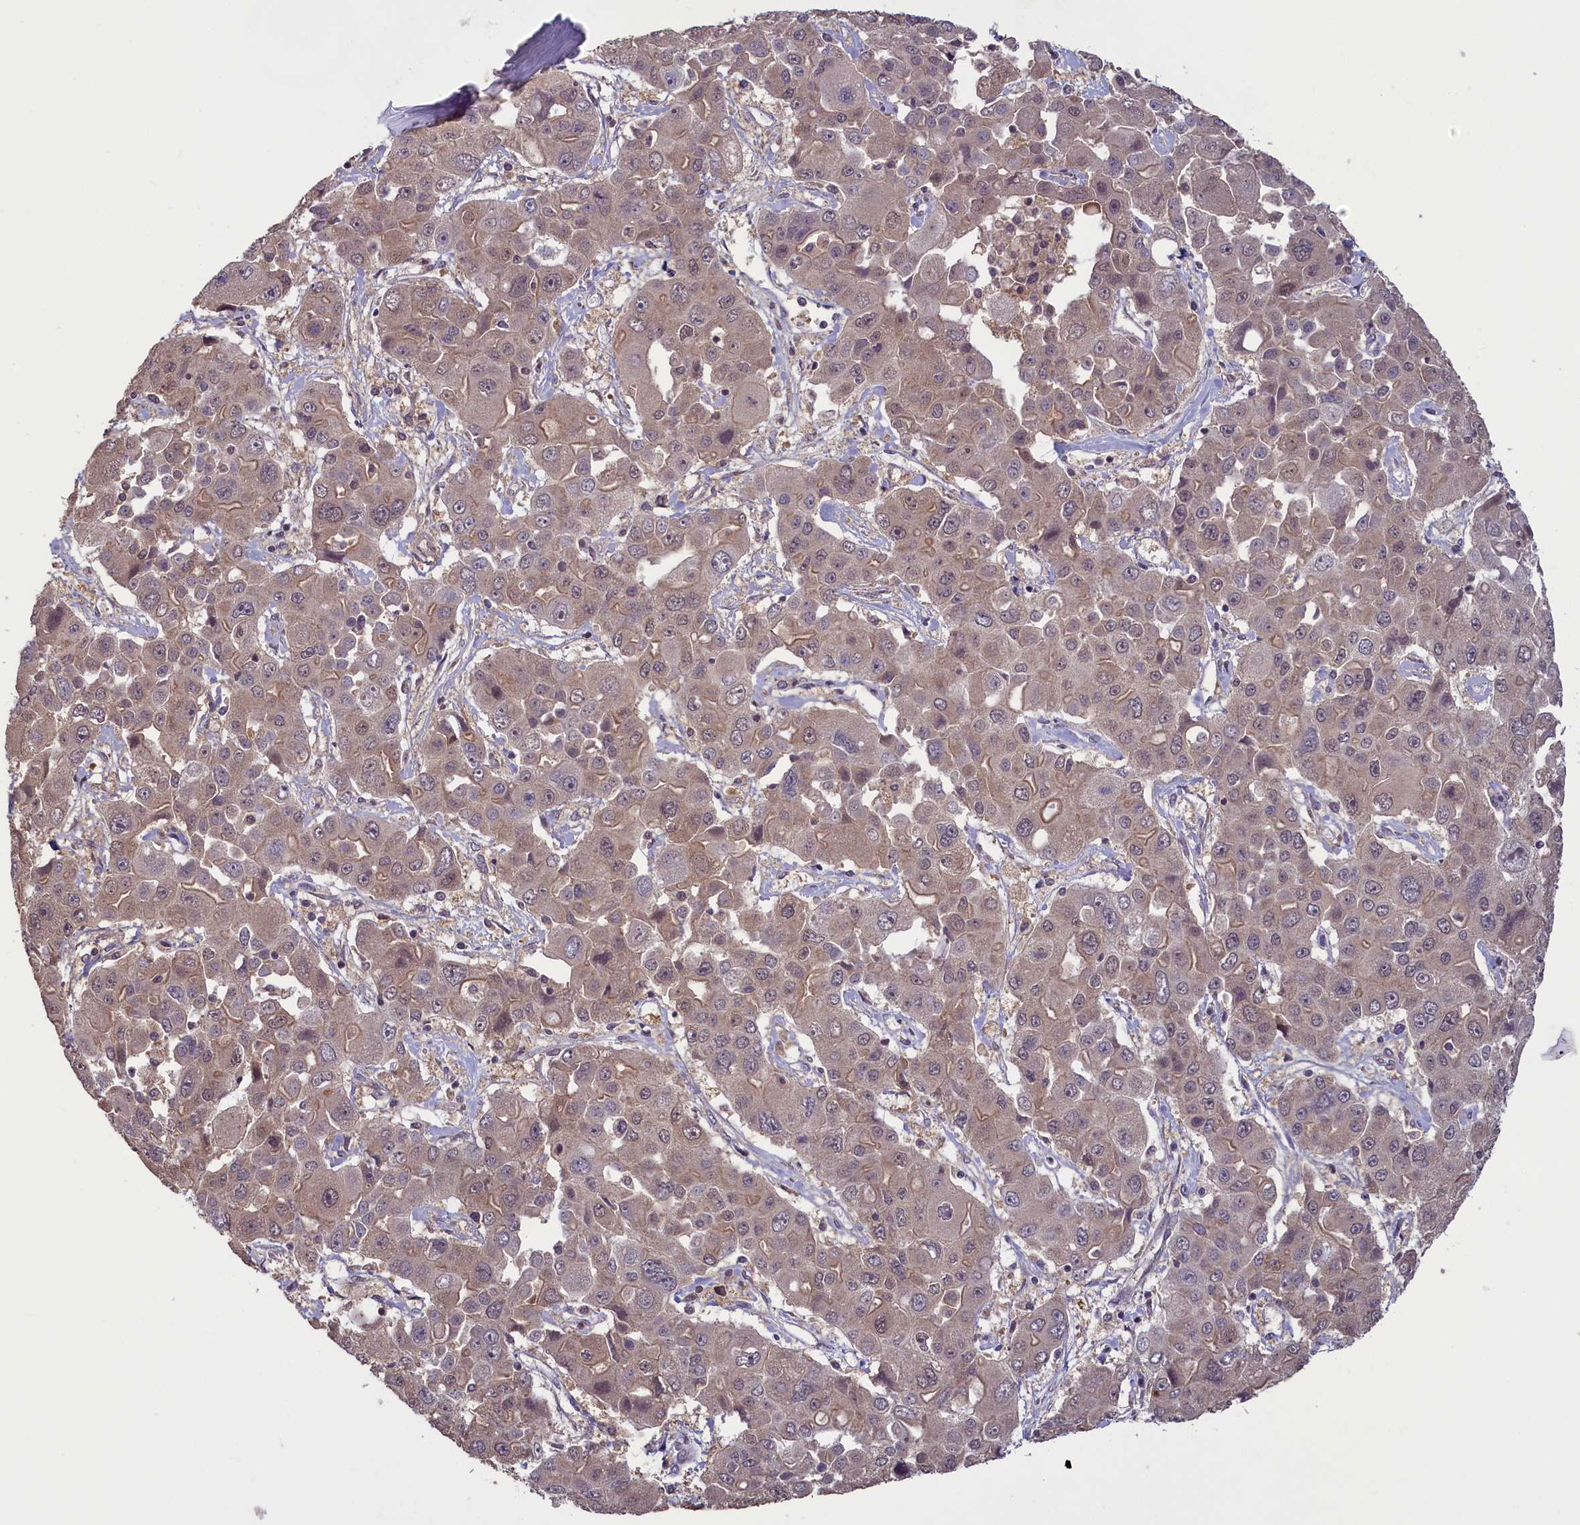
{"staining": {"intensity": "weak", "quantity": "25%-75%", "location": "cytoplasmic/membranous"}, "tissue": "liver cancer", "cell_type": "Tumor cells", "image_type": "cancer", "snomed": [{"axis": "morphology", "description": "Cholangiocarcinoma"}, {"axis": "topography", "description": "Liver"}], "caption": "Protein staining of liver cholangiocarcinoma tissue demonstrates weak cytoplasmic/membranous positivity in about 25%-75% of tumor cells. (DAB = brown stain, brightfield microscopy at high magnification).", "gene": "NUBP1", "patient": {"sex": "male", "age": 67}}